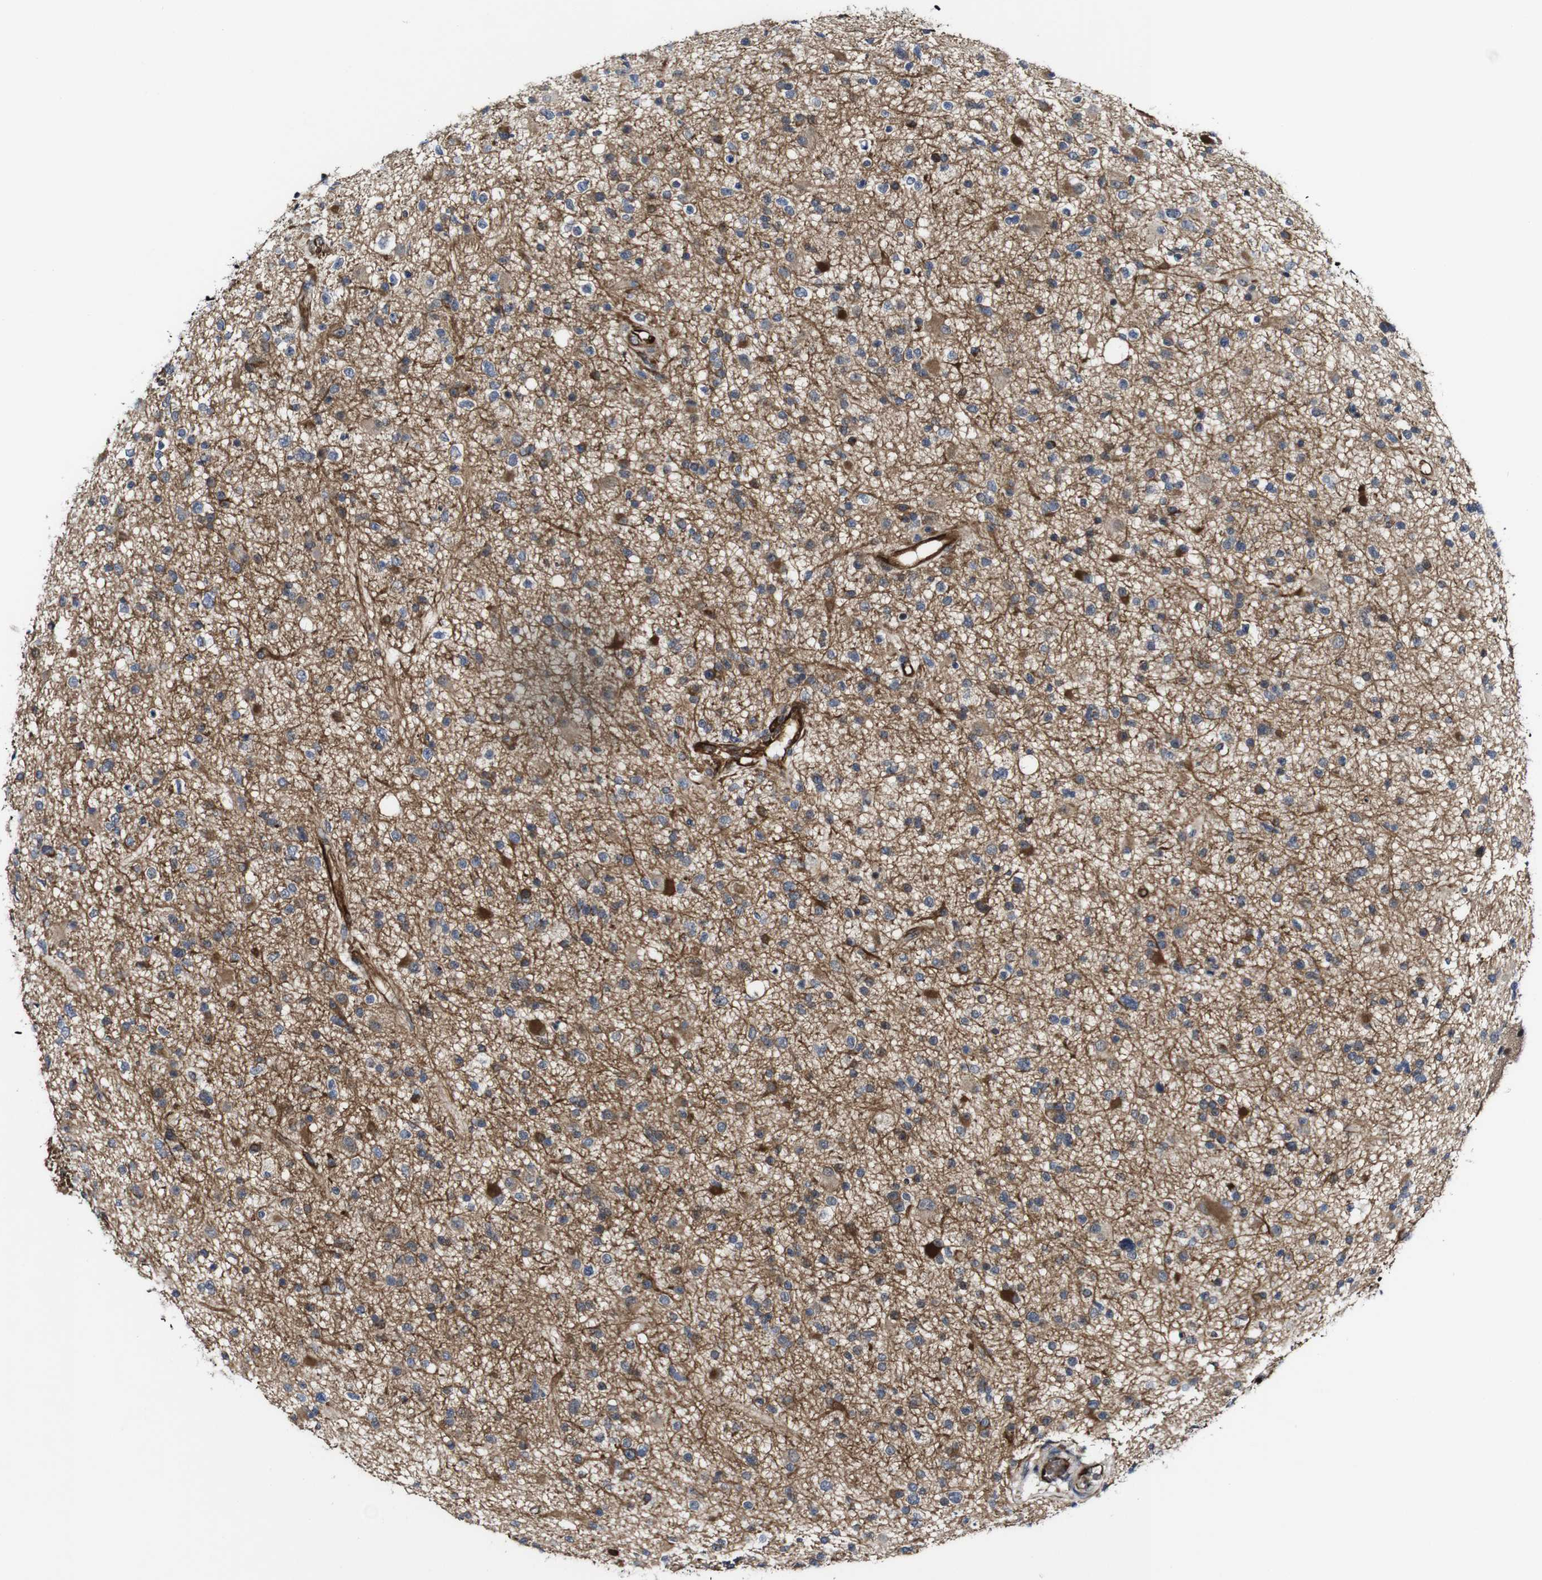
{"staining": {"intensity": "negative", "quantity": "none", "location": "none"}, "tissue": "glioma", "cell_type": "Tumor cells", "image_type": "cancer", "snomed": [{"axis": "morphology", "description": "Glioma, malignant, High grade"}, {"axis": "topography", "description": "Brain"}], "caption": "Human high-grade glioma (malignant) stained for a protein using immunohistochemistry (IHC) shows no staining in tumor cells.", "gene": "JAK2", "patient": {"sex": "male", "age": 33}}